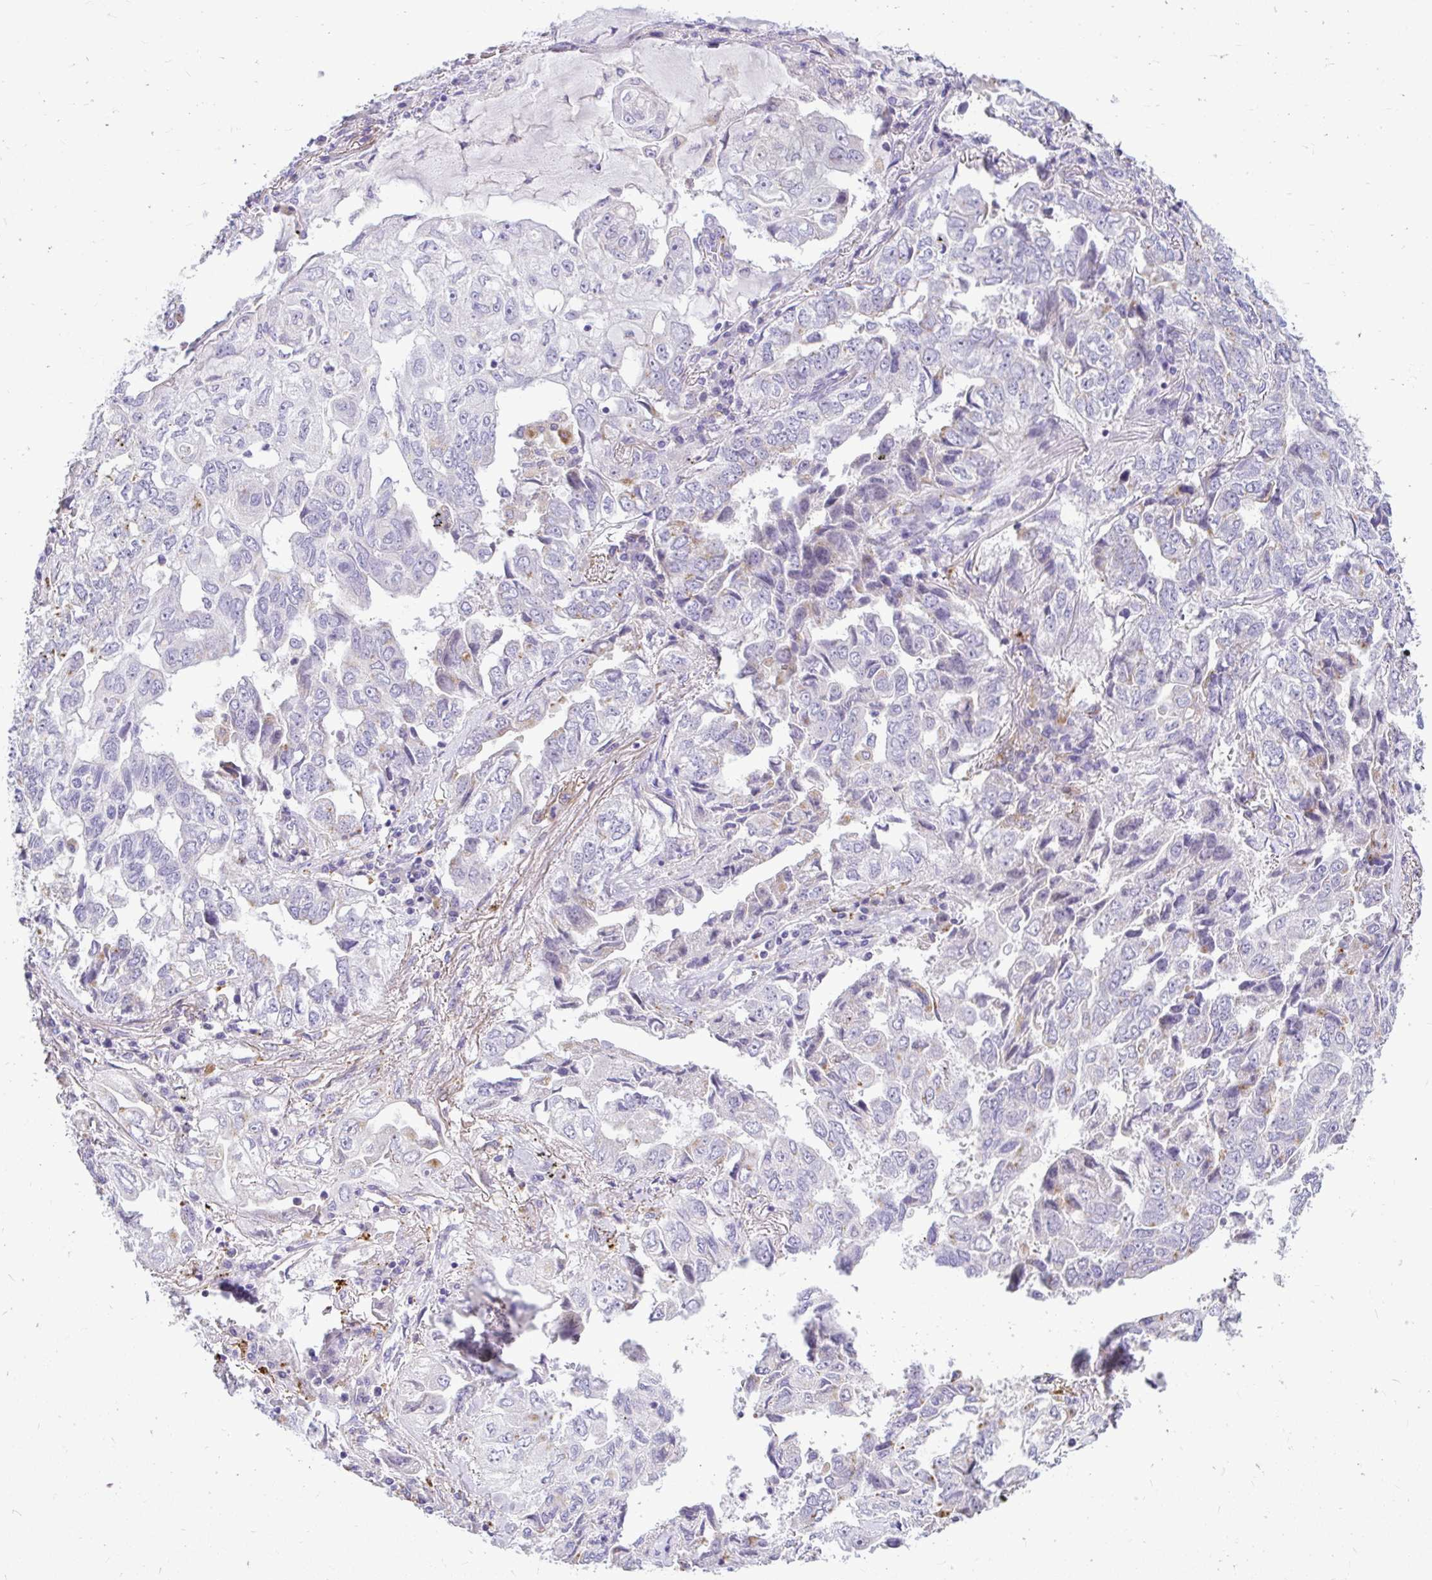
{"staining": {"intensity": "negative", "quantity": "none", "location": "none"}, "tissue": "lung cancer", "cell_type": "Tumor cells", "image_type": "cancer", "snomed": [{"axis": "morphology", "description": "Adenocarcinoma, NOS"}, {"axis": "topography", "description": "Lung"}], "caption": "The immunohistochemistry (IHC) photomicrograph has no significant positivity in tumor cells of lung cancer (adenocarcinoma) tissue.", "gene": "PKN3", "patient": {"sex": "female", "age": 52}}